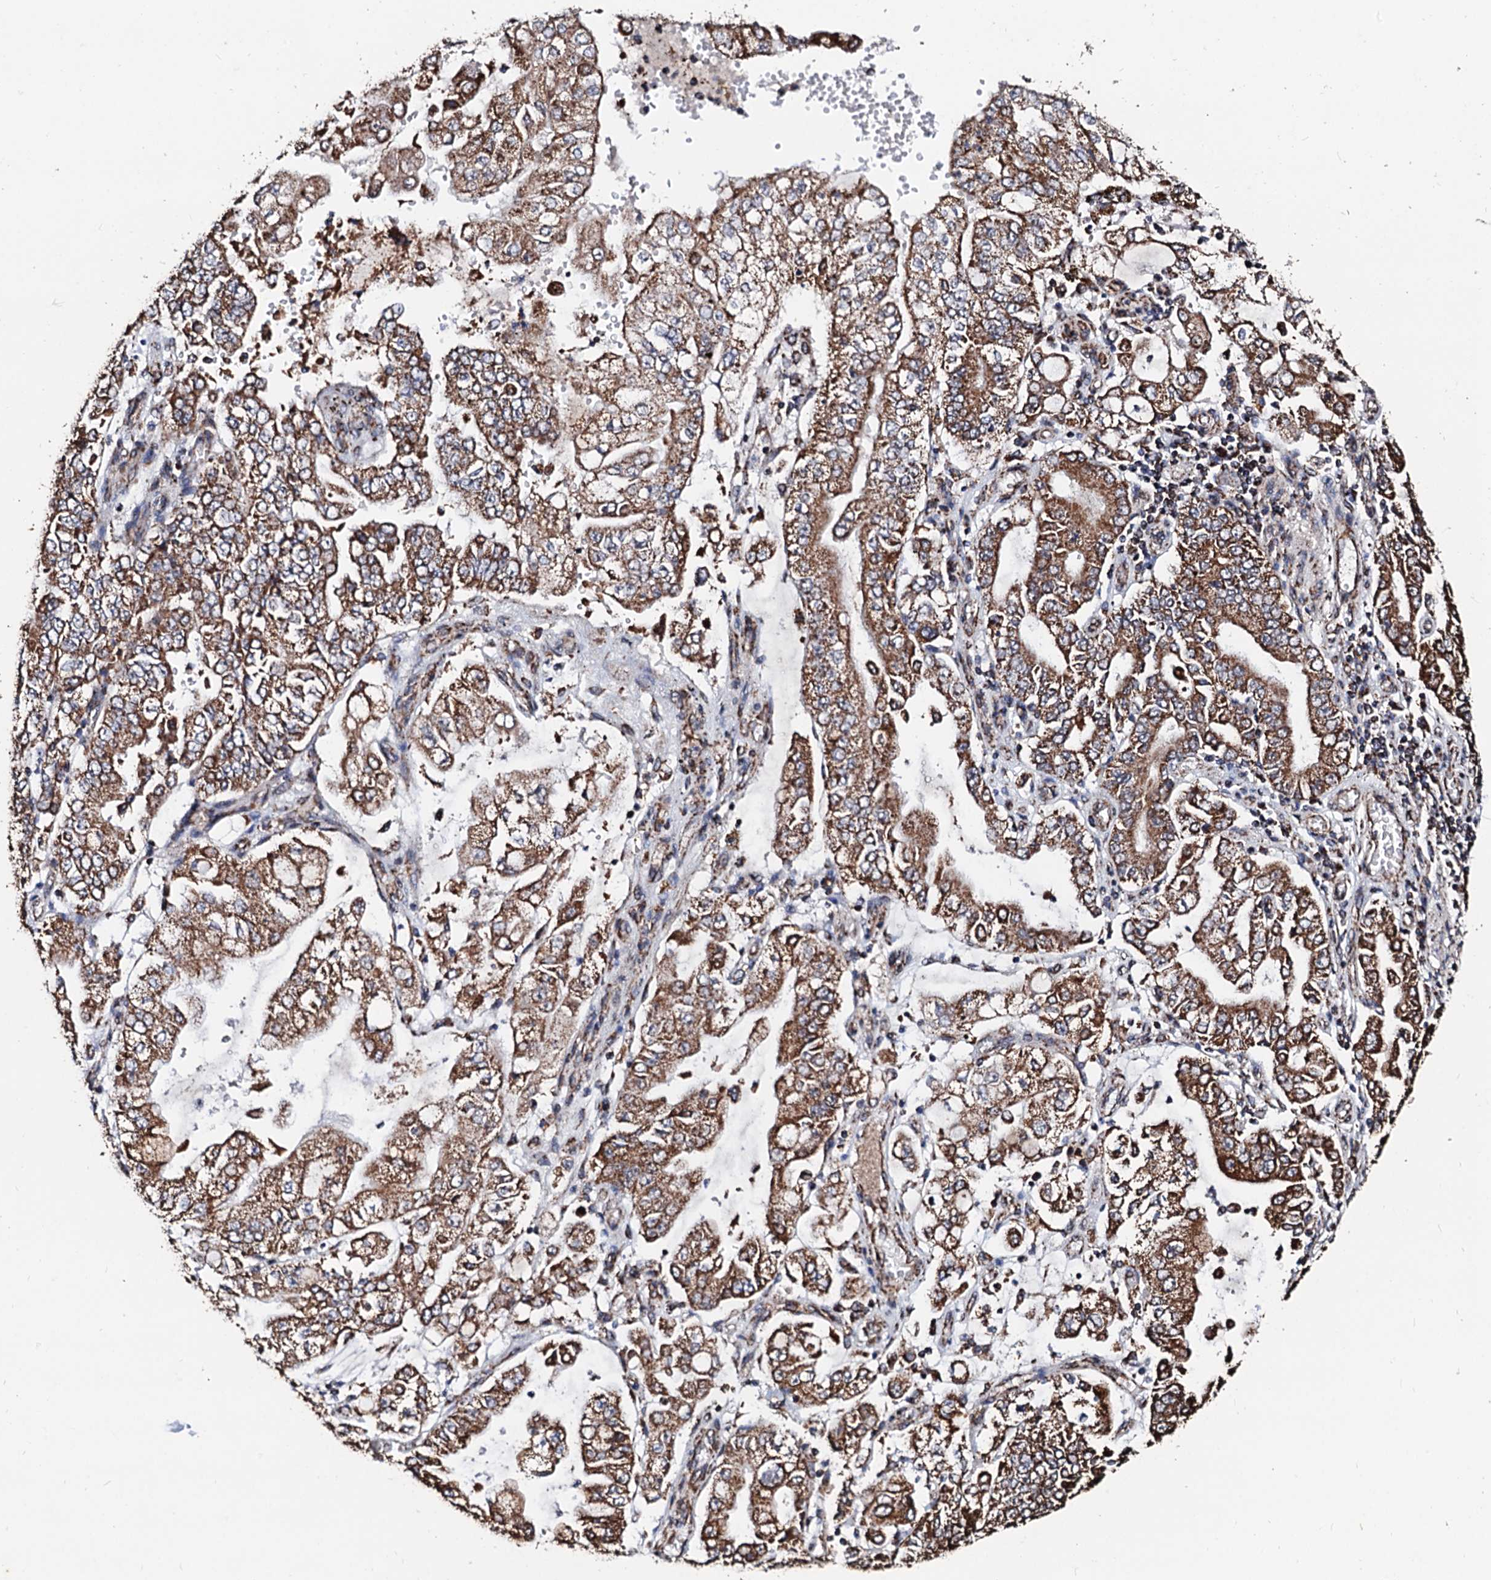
{"staining": {"intensity": "strong", "quantity": ">75%", "location": "cytoplasmic/membranous"}, "tissue": "stomach cancer", "cell_type": "Tumor cells", "image_type": "cancer", "snomed": [{"axis": "morphology", "description": "Adenocarcinoma, NOS"}, {"axis": "topography", "description": "Stomach"}], "caption": "This image exhibits stomach cancer (adenocarcinoma) stained with immunohistochemistry to label a protein in brown. The cytoplasmic/membranous of tumor cells show strong positivity for the protein. Nuclei are counter-stained blue.", "gene": "SECISBP2L", "patient": {"sex": "male", "age": 76}}